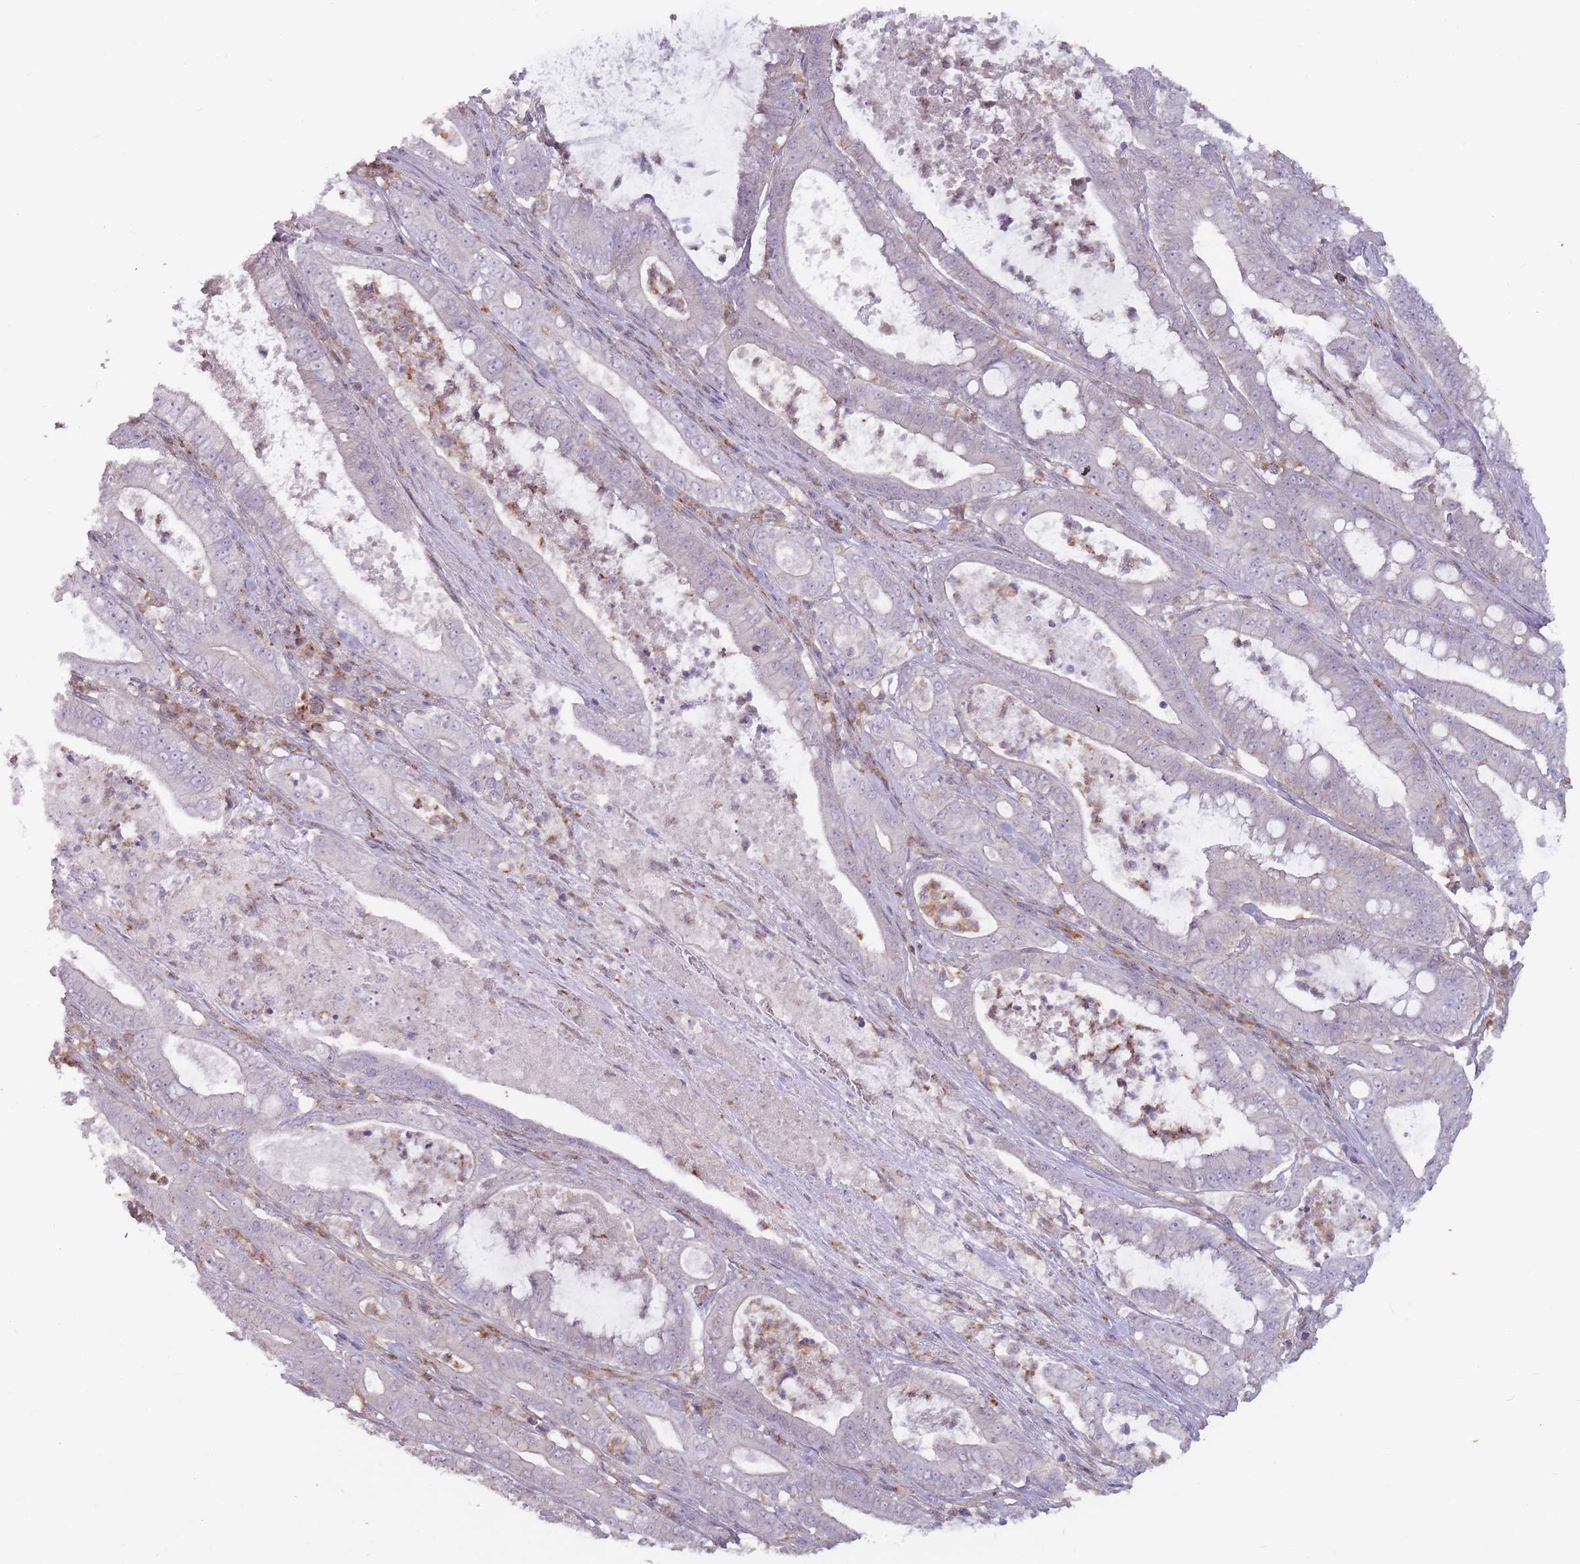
{"staining": {"intensity": "negative", "quantity": "none", "location": "none"}, "tissue": "pancreatic cancer", "cell_type": "Tumor cells", "image_type": "cancer", "snomed": [{"axis": "morphology", "description": "Adenocarcinoma, NOS"}, {"axis": "topography", "description": "Pancreas"}], "caption": "A histopathology image of human adenocarcinoma (pancreatic) is negative for staining in tumor cells. The staining was performed using DAB to visualize the protein expression in brown, while the nuclei were stained in blue with hematoxylin (Magnification: 20x).", "gene": "TET3", "patient": {"sex": "male", "age": 71}}